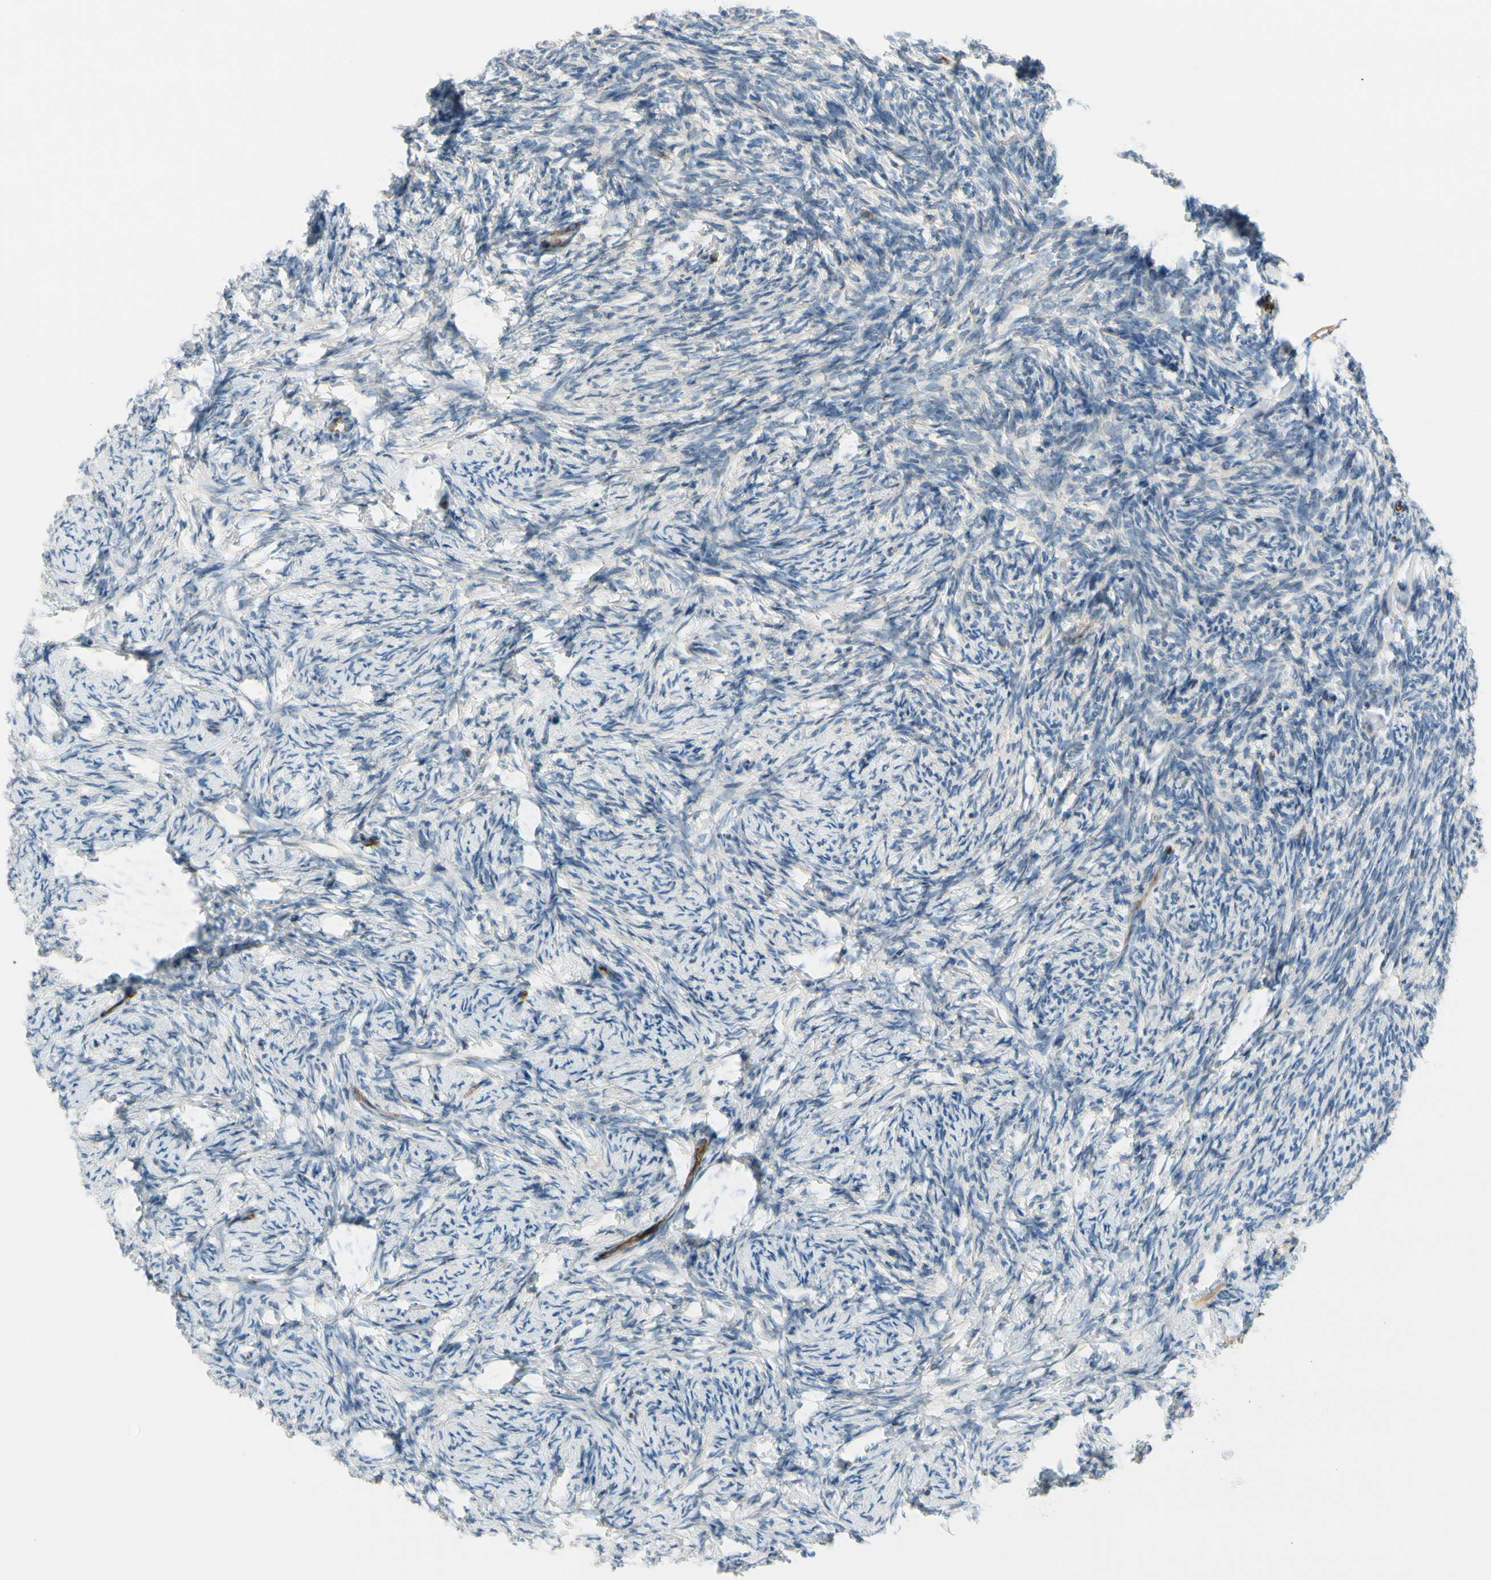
{"staining": {"intensity": "moderate", "quantity": ">75%", "location": "cytoplasmic/membranous"}, "tissue": "ovary", "cell_type": "Follicle cells", "image_type": "normal", "snomed": [{"axis": "morphology", "description": "Normal tissue, NOS"}, {"axis": "topography", "description": "Ovary"}], "caption": "This photomicrograph demonstrates immunohistochemistry (IHC) staining of normal ovary, with medium moderate cytoplasmic/membranous positivity in approximately >75% of follicle cells.", "gene": "CFAP36", "patient": {"sex": "female", "age": 60}}